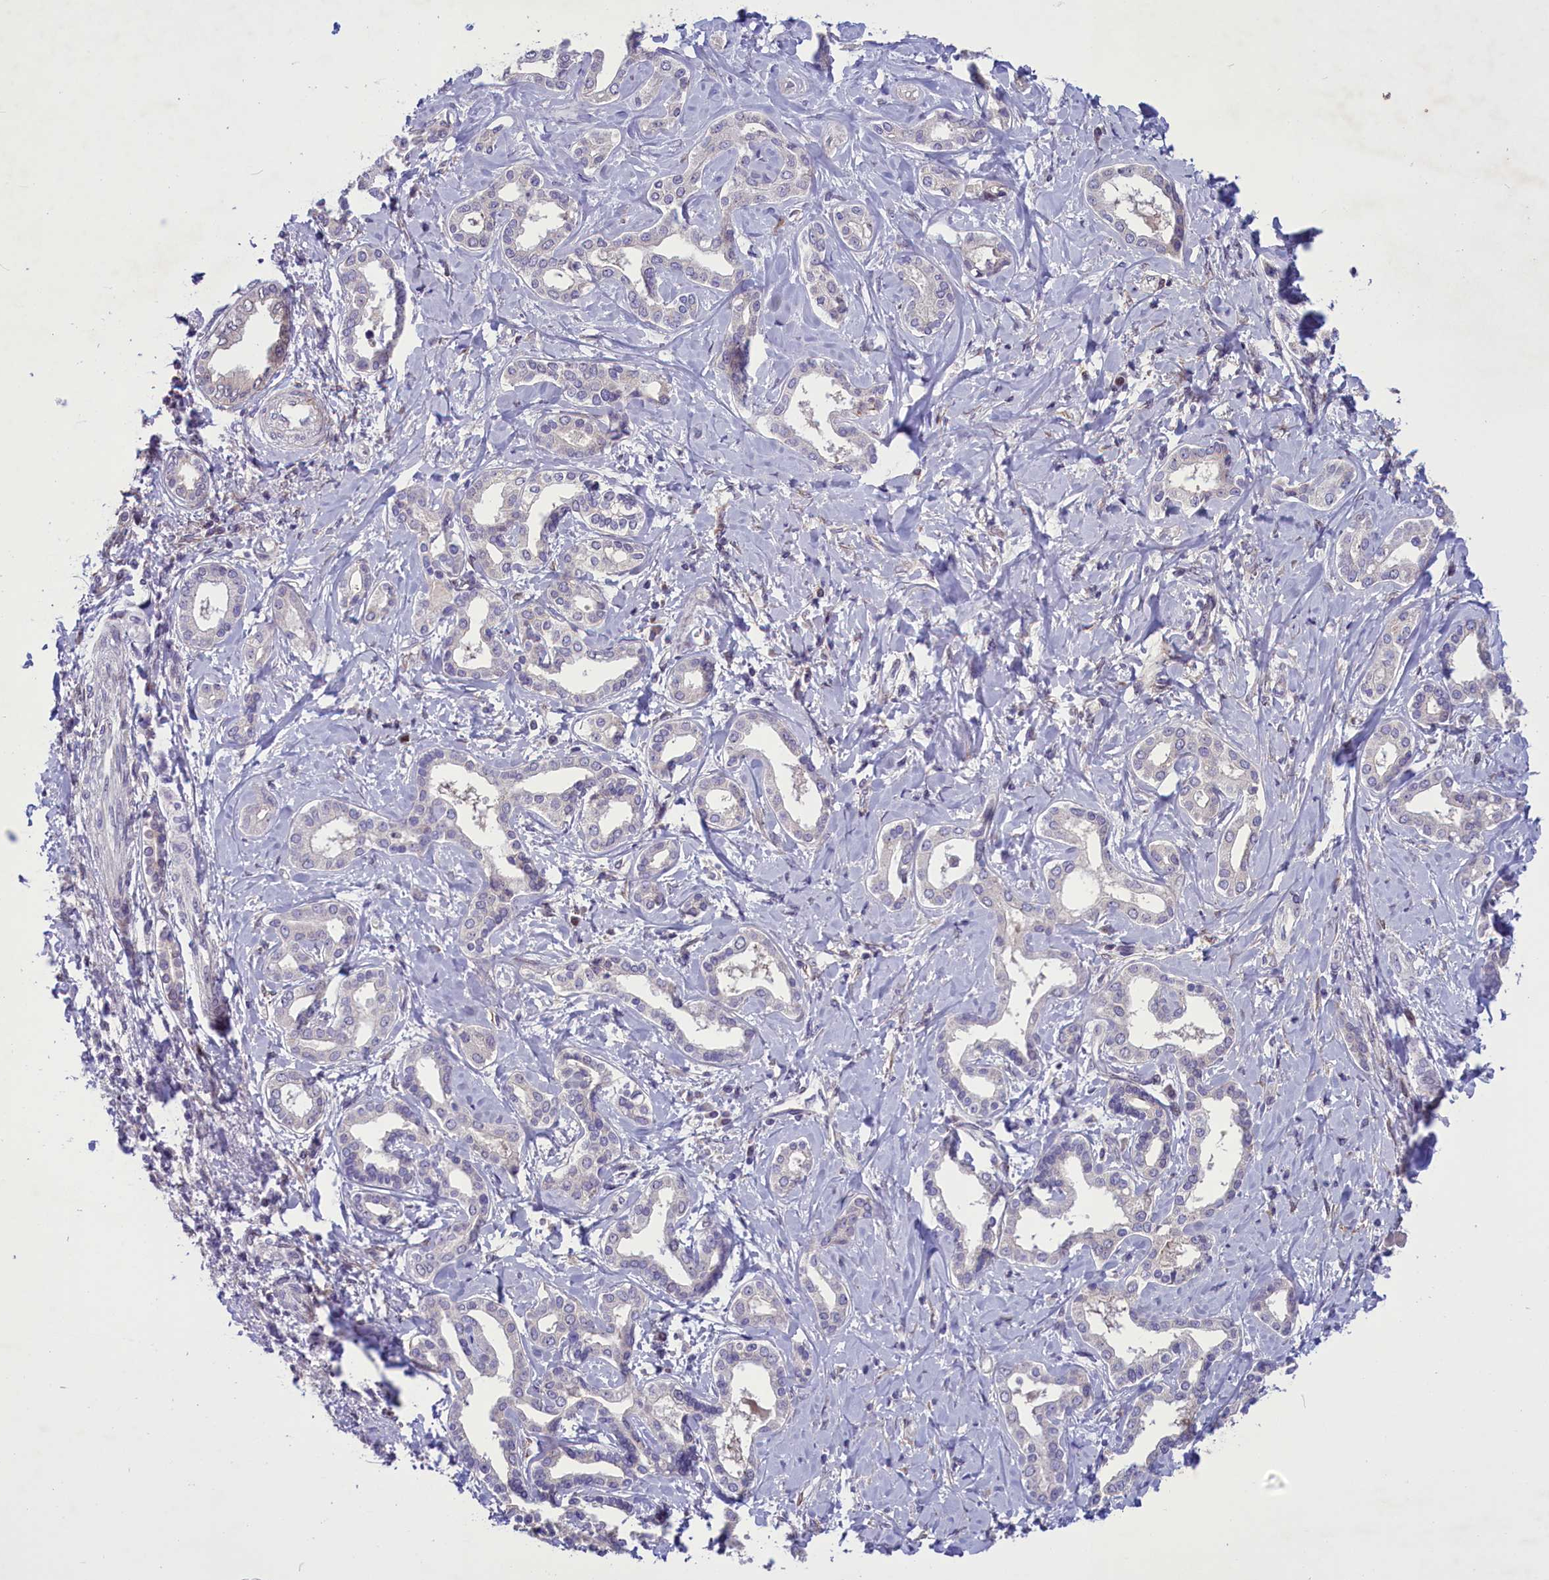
{"staining": {"intensity": "negative", "quantity": "none", "location": "none"}, "tissue": "liver cancer", "cell_type": "Tumor cells", "image_type": "cancer", "snomed": [{"axis": "morphology", "description": "Cholangiocarcinoma"}, {"axis": "topography", "description": "Liver"}], "caption": "Human liver cholangiocarcinoma stained for a protein using immunohistochemistry (IHC) exhibits no expression in tumor cells.", "gene": "MIEF2", "patient": {"sex": "female", "age": 77}}